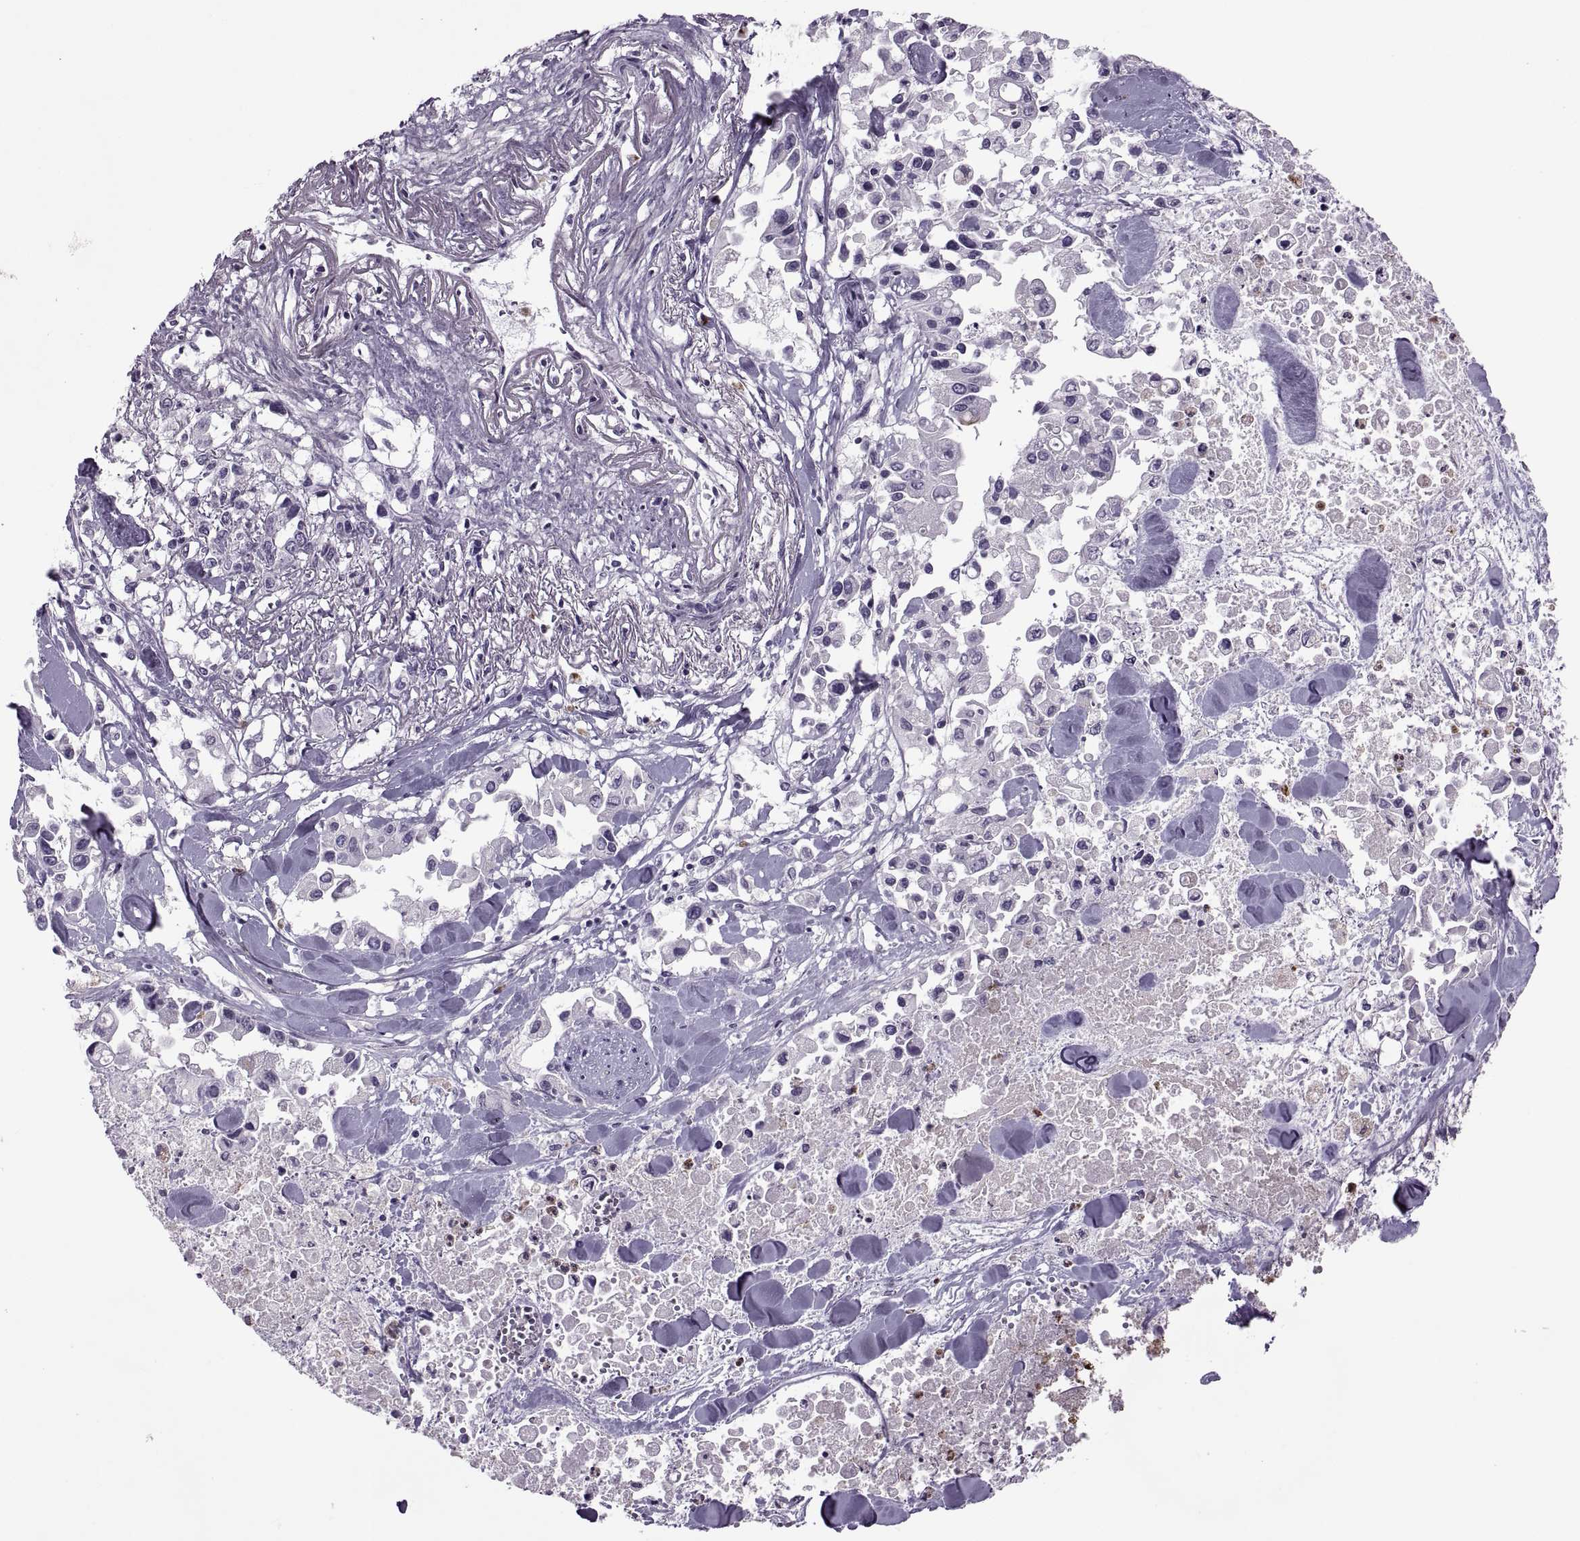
{"staining": {"intensity": "negative", "quantity": "none", "location": "none"}, "tissue": "pancreatic cancer", "cell_type": "Tumor cells", "image_type": "cancer", "snomed": [{"axis": "morphology", "description": "Adenocarcinoma, NOS"}, {"axis": "topography", "description": "Pancreas"}], "caption": "A histopathology image of pancreatic cancer stained for a protein exhibits no brown staining in tumor cells.", "gene": "ODF3", "patient": {"sex": "female", "age": 83}}